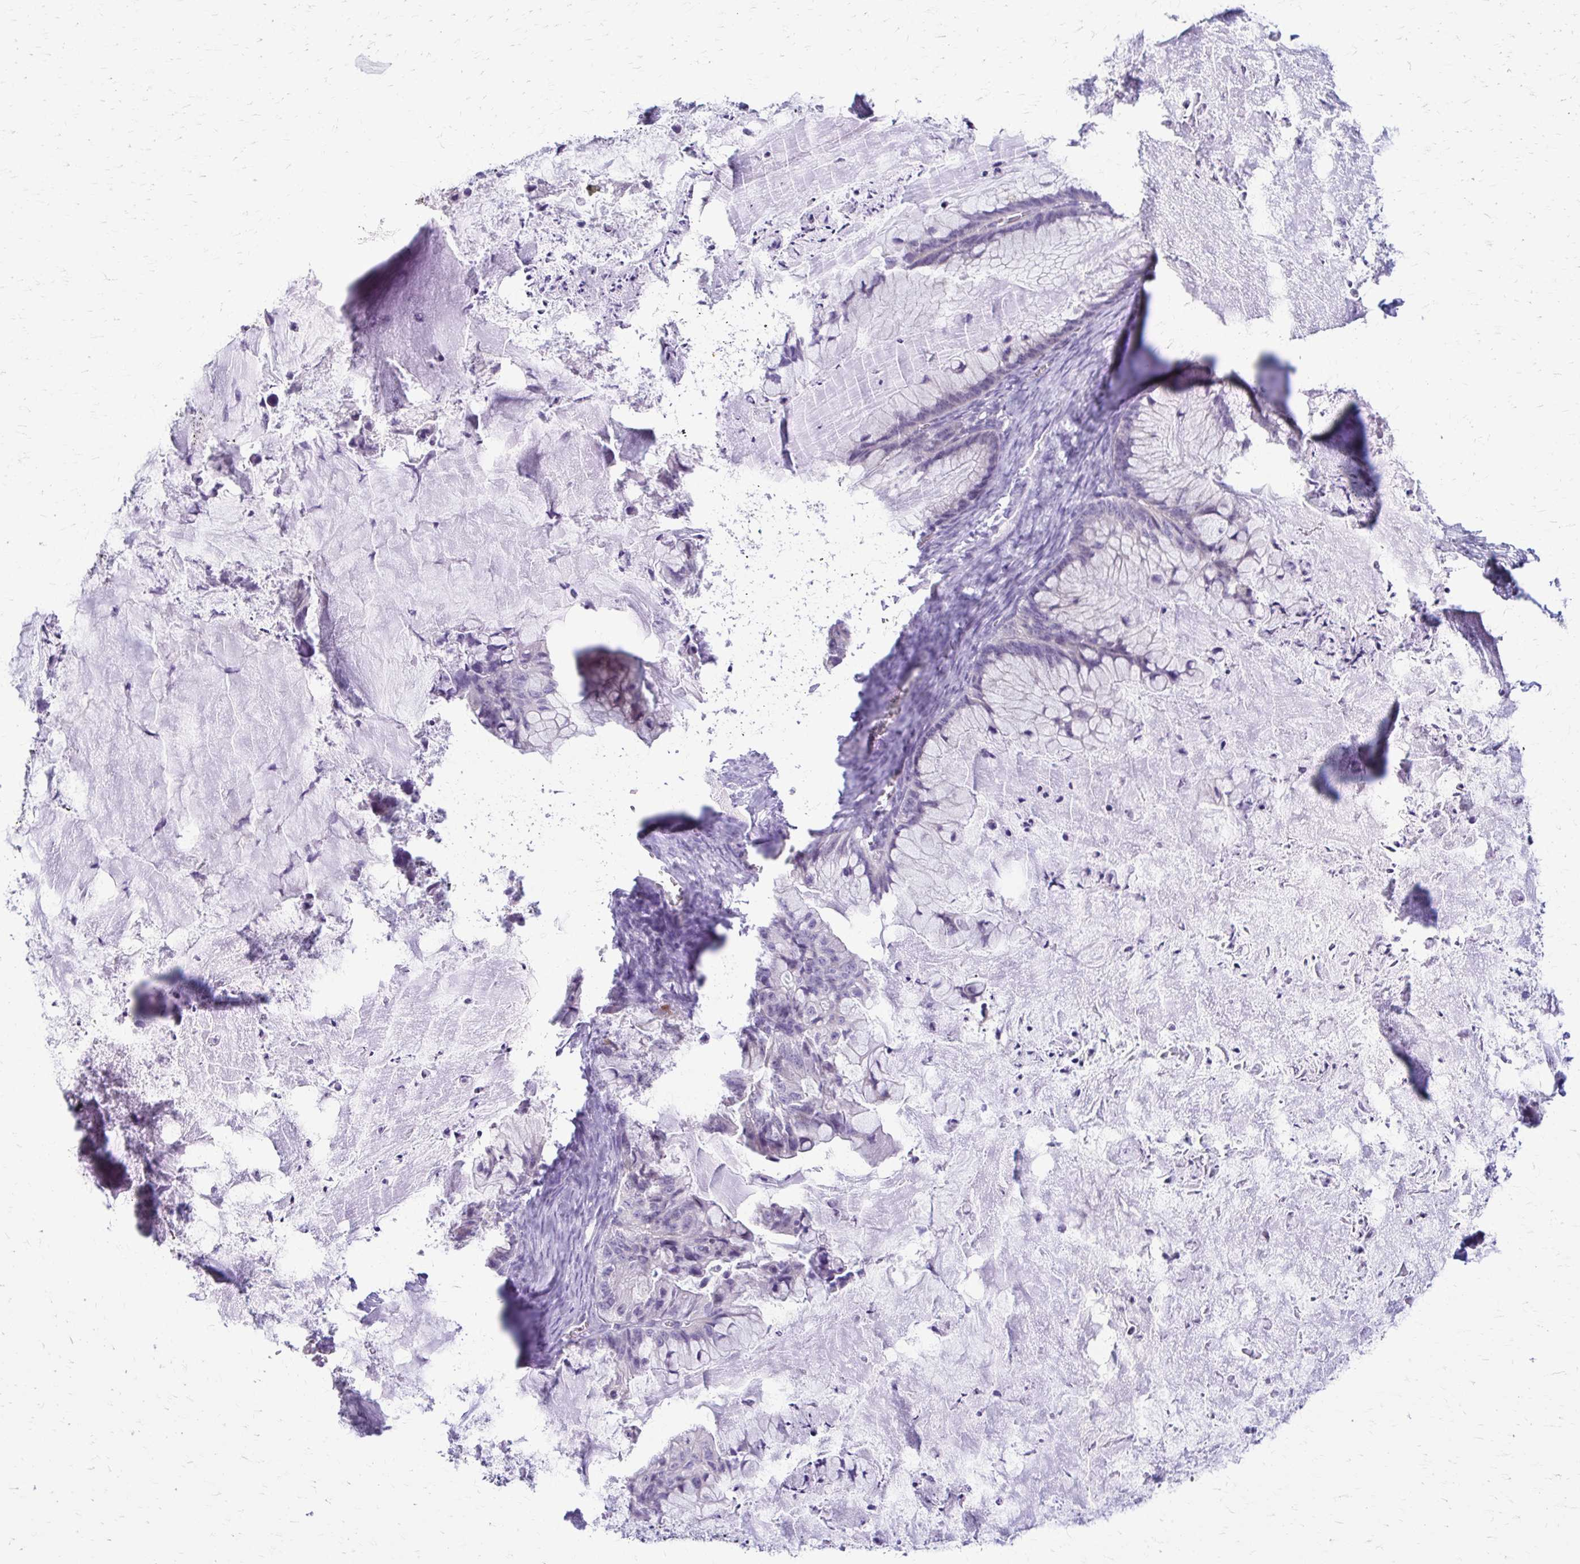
{"staining": {"intensity": "negative", "quantity": "none", "location": "none"}, "tissue": "ovarian cancer", "cell_type": "Tumor cells", "image_type": "cancer", "snomed": [{"axis": "morphology", "description": "Cystadenocarcinoma, mucinous, NOS"}, {"axis": "topography", "description": "Ovary"}], "caption": "High power microscopy image of an immunohistochemistry (IHC) micrograph of ovarian mucinous cystadenocarcinoma, revealing no significant expression in tumor cells.", "gene": "PIK3AP1", "patient": {"sex": "female", "age": 72}}